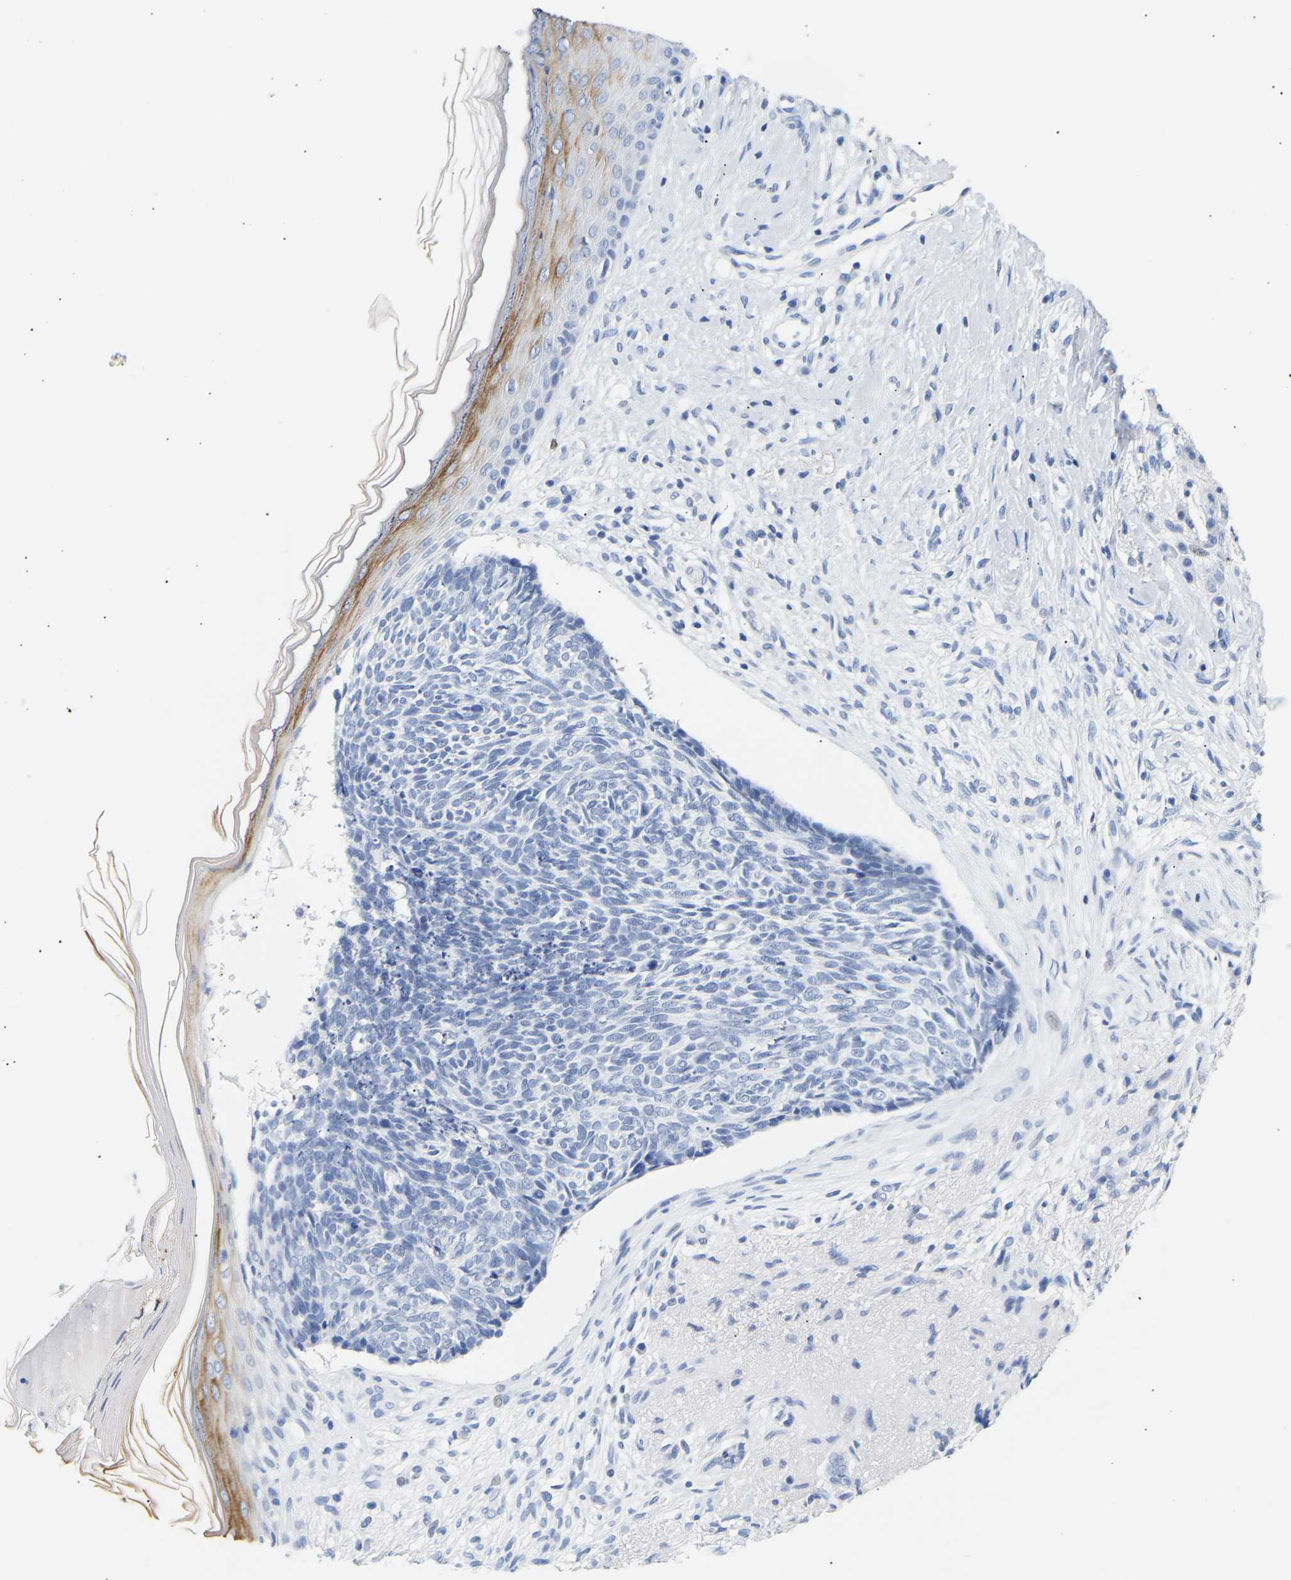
{"staining": {"intensity": "negative", "quantity": "none", "location": "none"}, "tissue": "skin cancer", "cell_type": "Tumor cells", "image_type": "cancer", "snomed": [{"axis": "morphology", "description": "Basal cell carcinoma"}, {"axis": "topography", "description": "Skin"}], "caption": "This image is of skin cancer stained with IHC to label a protein in brown with the nuclei are counter-stained blue. There is no positivity in tumor cells.", "gene": "SPINK2", "patient": {"sex": "female", "age": 84}}